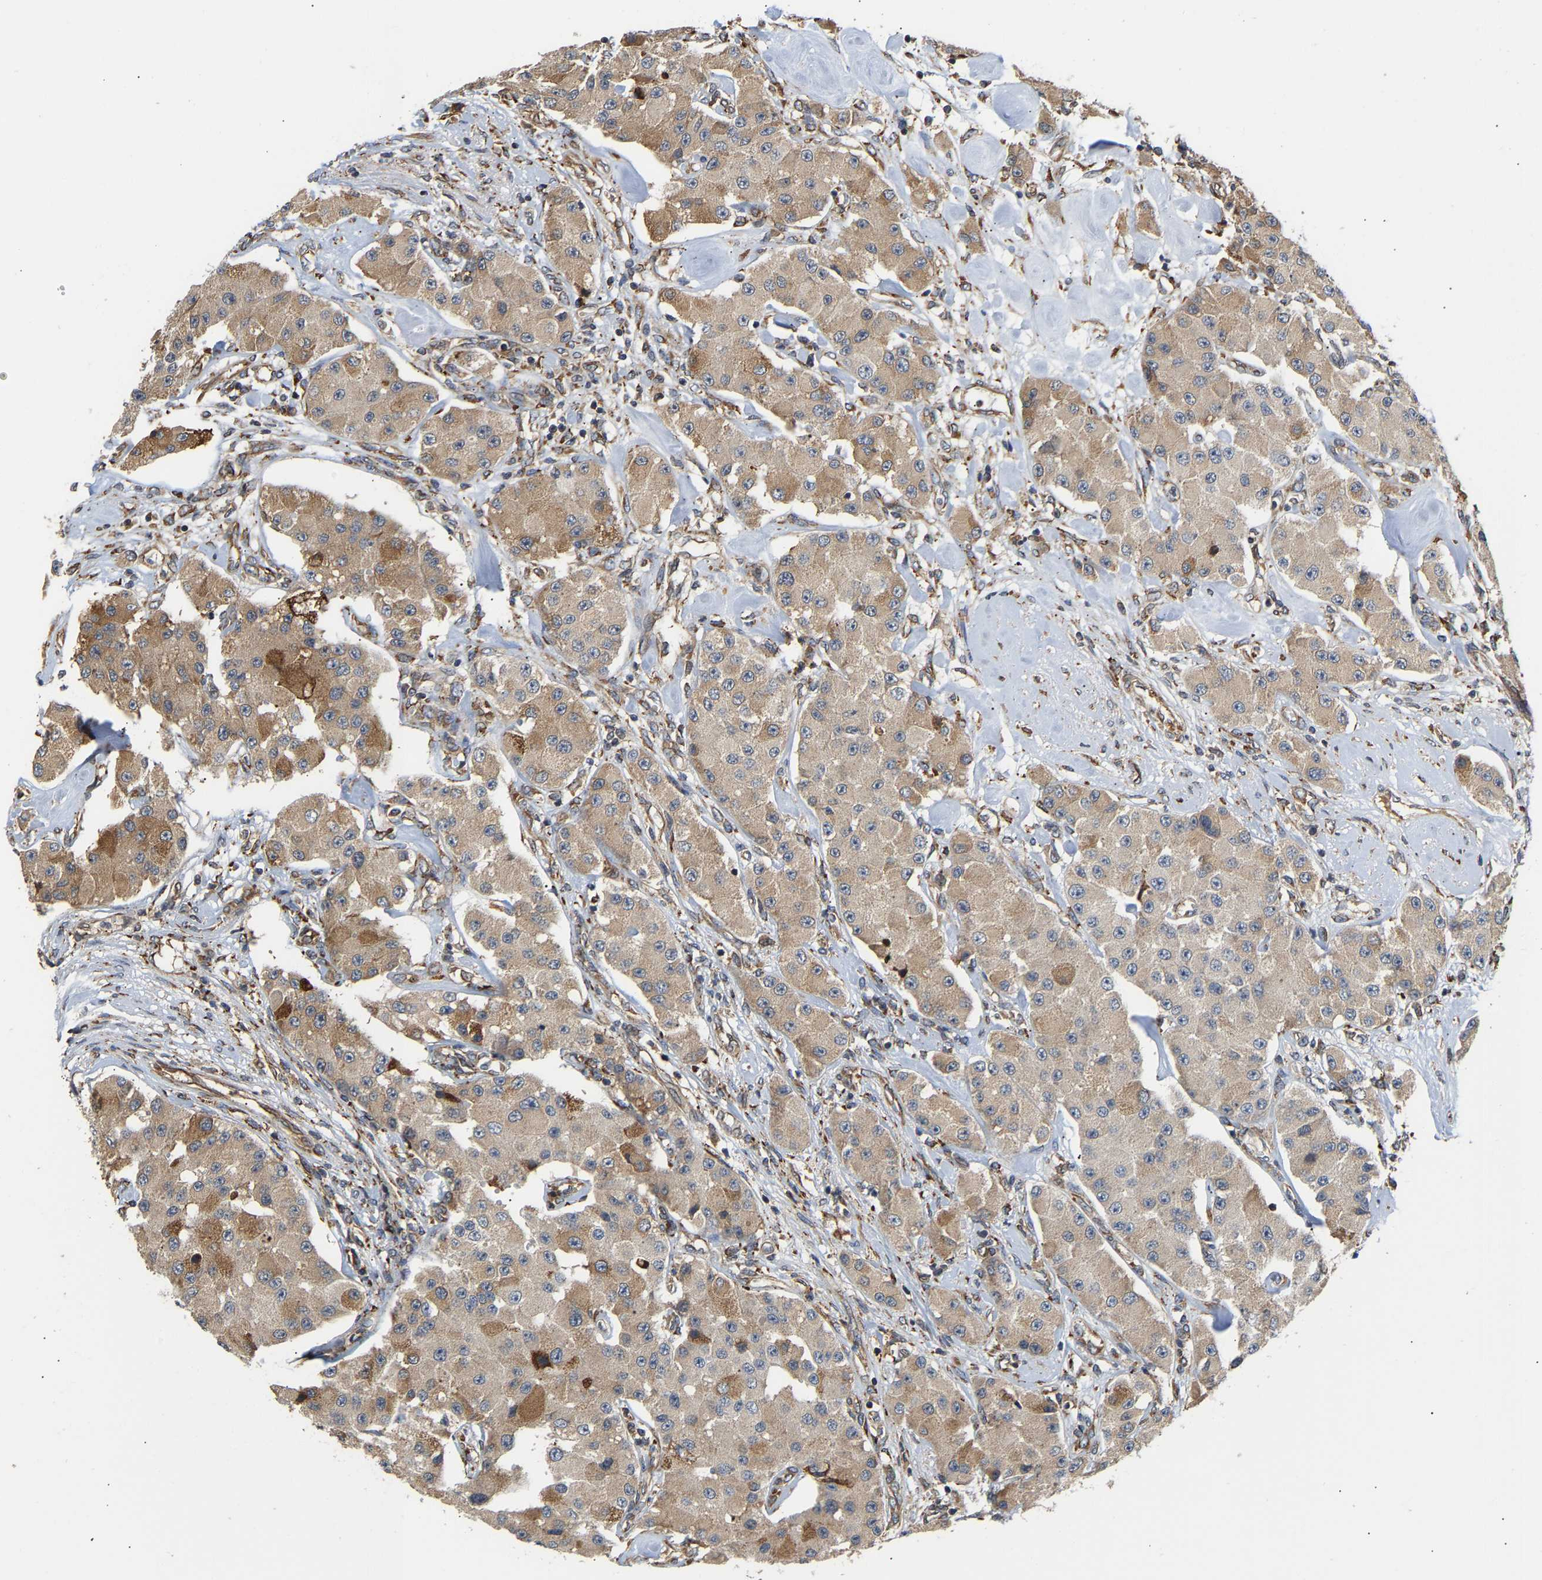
{"staining": {"intensity": "moderate", "quantity": ">75%", "location": "cytoplasmic/membranous"}, "tissue": "carcinoid", "cell_type": "Tumor cells", "image_type": "cancer", "snomed": [{"axis": "morphology", "description": "Carcinoid, malignant, NOS"}, {"axis": "topography", "description": "Pancreas"}], "caption": "A brown stain shows moderate cytoplasmic/membranous positivity of a protein in malignant carcinoid tumor cells.", "gene": "ARAP1", "patient": {"sex": "male", "age": 41}}